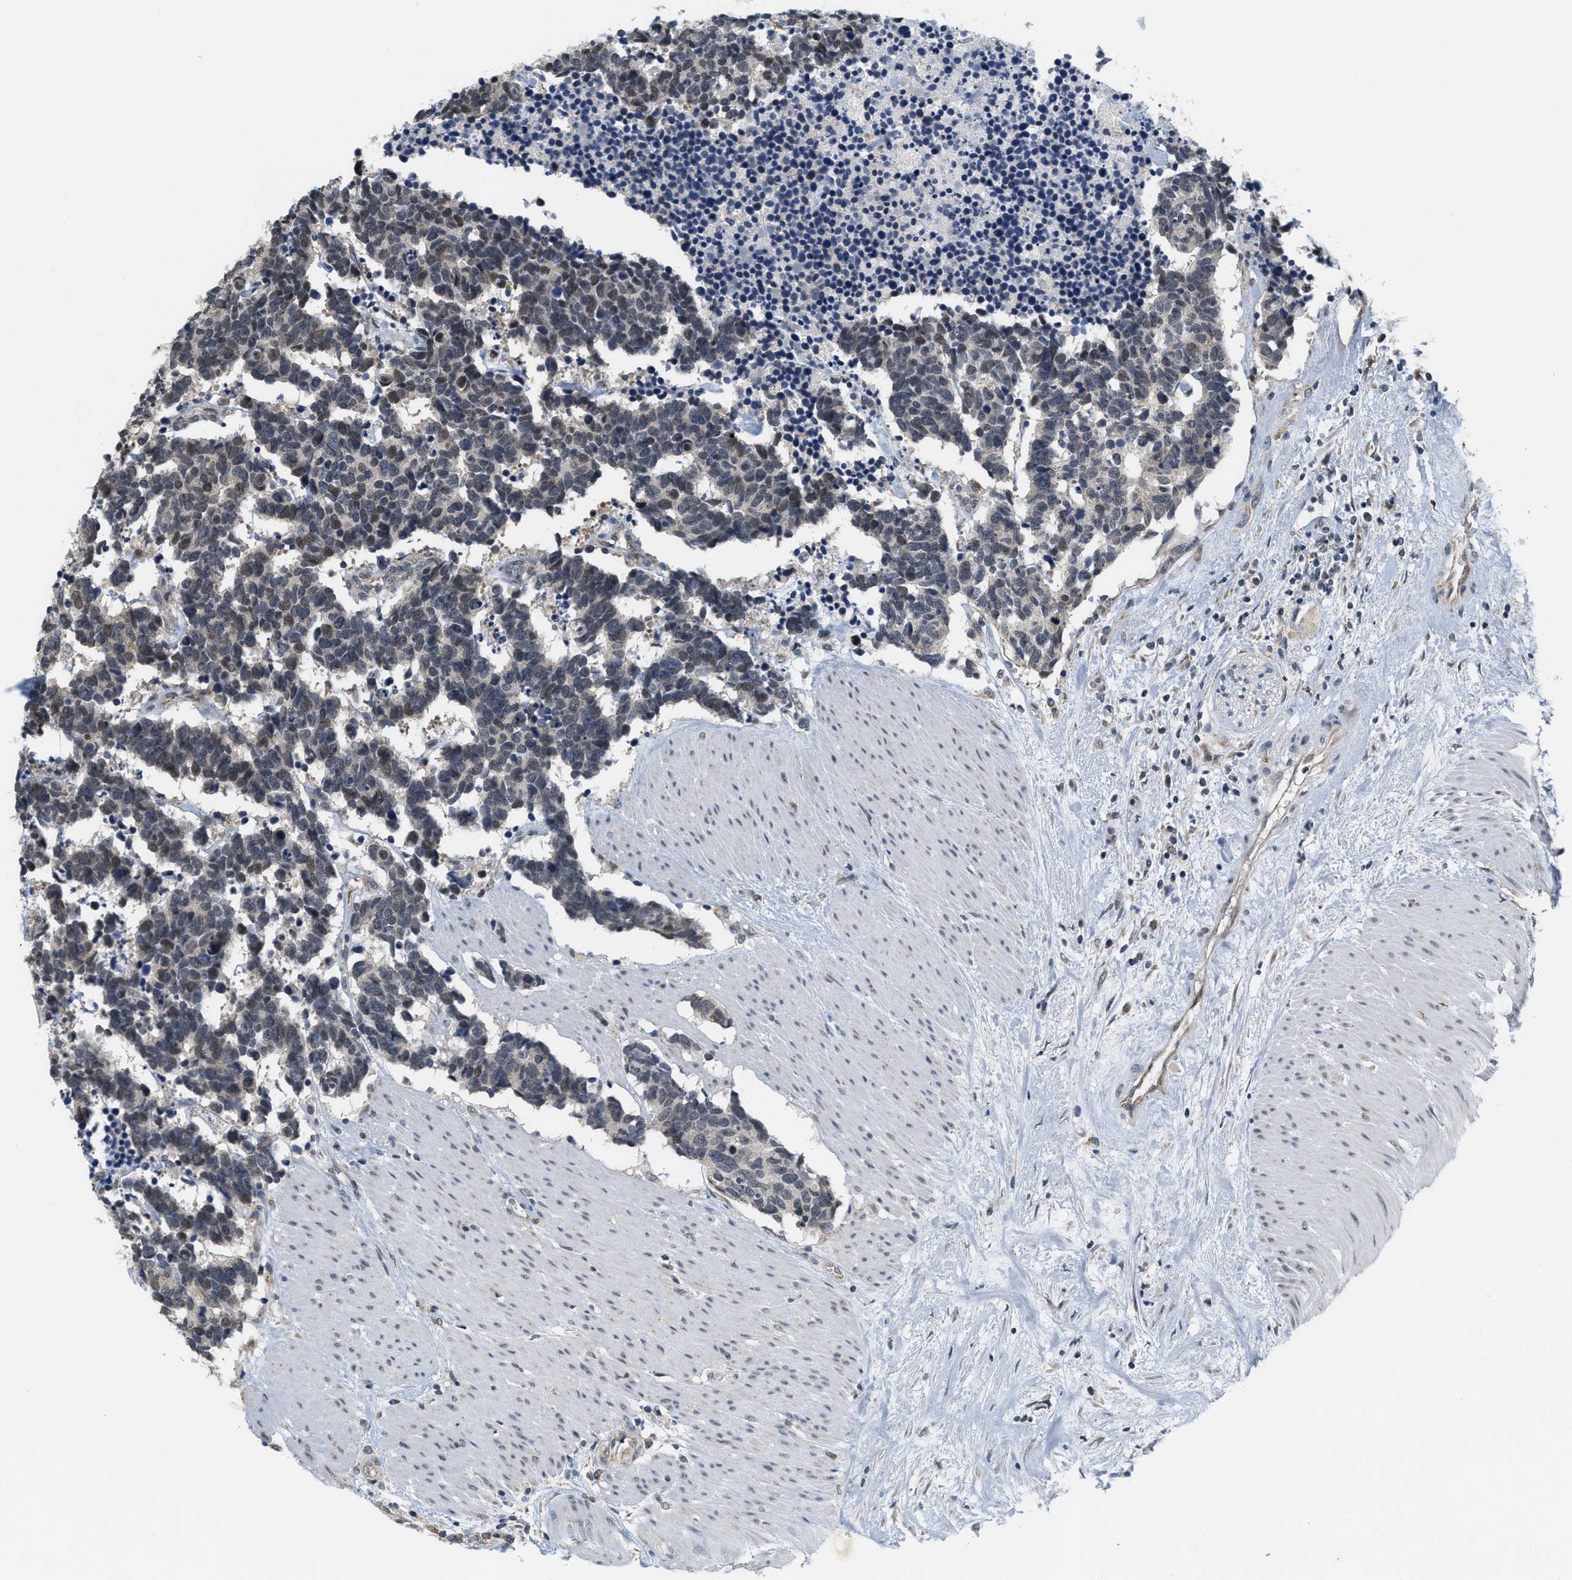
{"staining": {"intensity": "weak", "quantity": "<25%", "location": "nuclear"}, "tissue": "carcinoid", "cell_type": "Tumor cells", "image_type": "cancer", "snomed": [{"axis": "morphology", "description": "Carcinoma, NOS"}, {"axis": "morphology", "description": "Carcinoid, malignant, NOS"}, {"axis": "topography", "description": "Urinary bladder"}], "caption": "DAB (3,3'-diaminobenzidine) immunohistochemical staining of human carcinoid shows no significant staining in tumor cells.", "gene": "GIGYF1", "patient": {"sex": "male", "age": 57}}